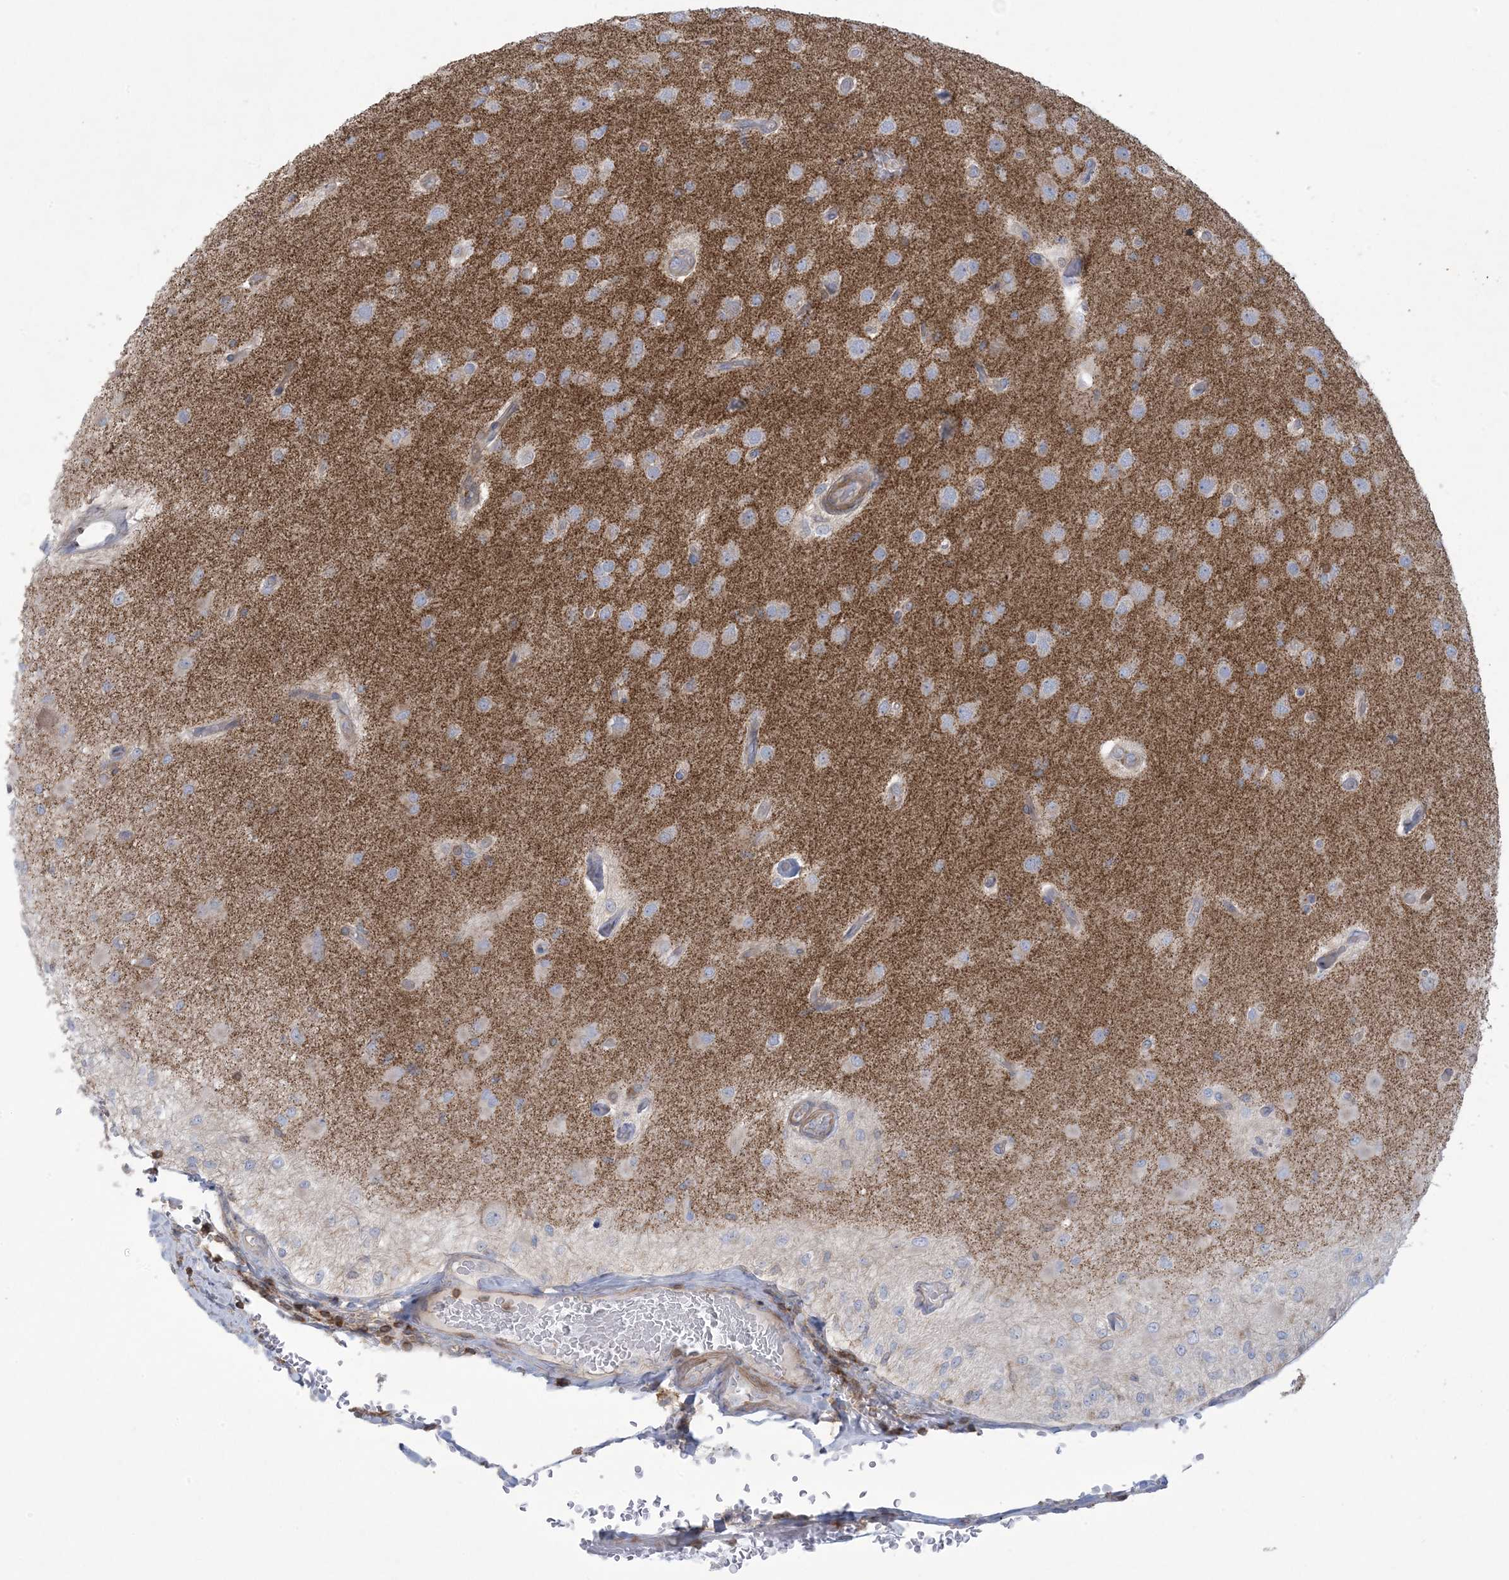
{"staining": {"intensity": "negative", "quantity": "none", "location": "none"}, "tissue": "glioma", "cell_type": "Tumor cells", "image_type": "cancer", "snomed": [{"axis": "morphology", "description": "Normal tissue, NOS"}, {"axis": "morphology", "description": "Glioma, malignant, High grade"}, {"axis": "topography", "description": "Cerebral cortex"}], "caption": "This is a histopathology image of IHC staining of glioma, which shows no positivity in tumor cells. Nuclei are stained in blue.", "gene": "ARHGAP30", "patient": {"sex": "male", "age": 77}}